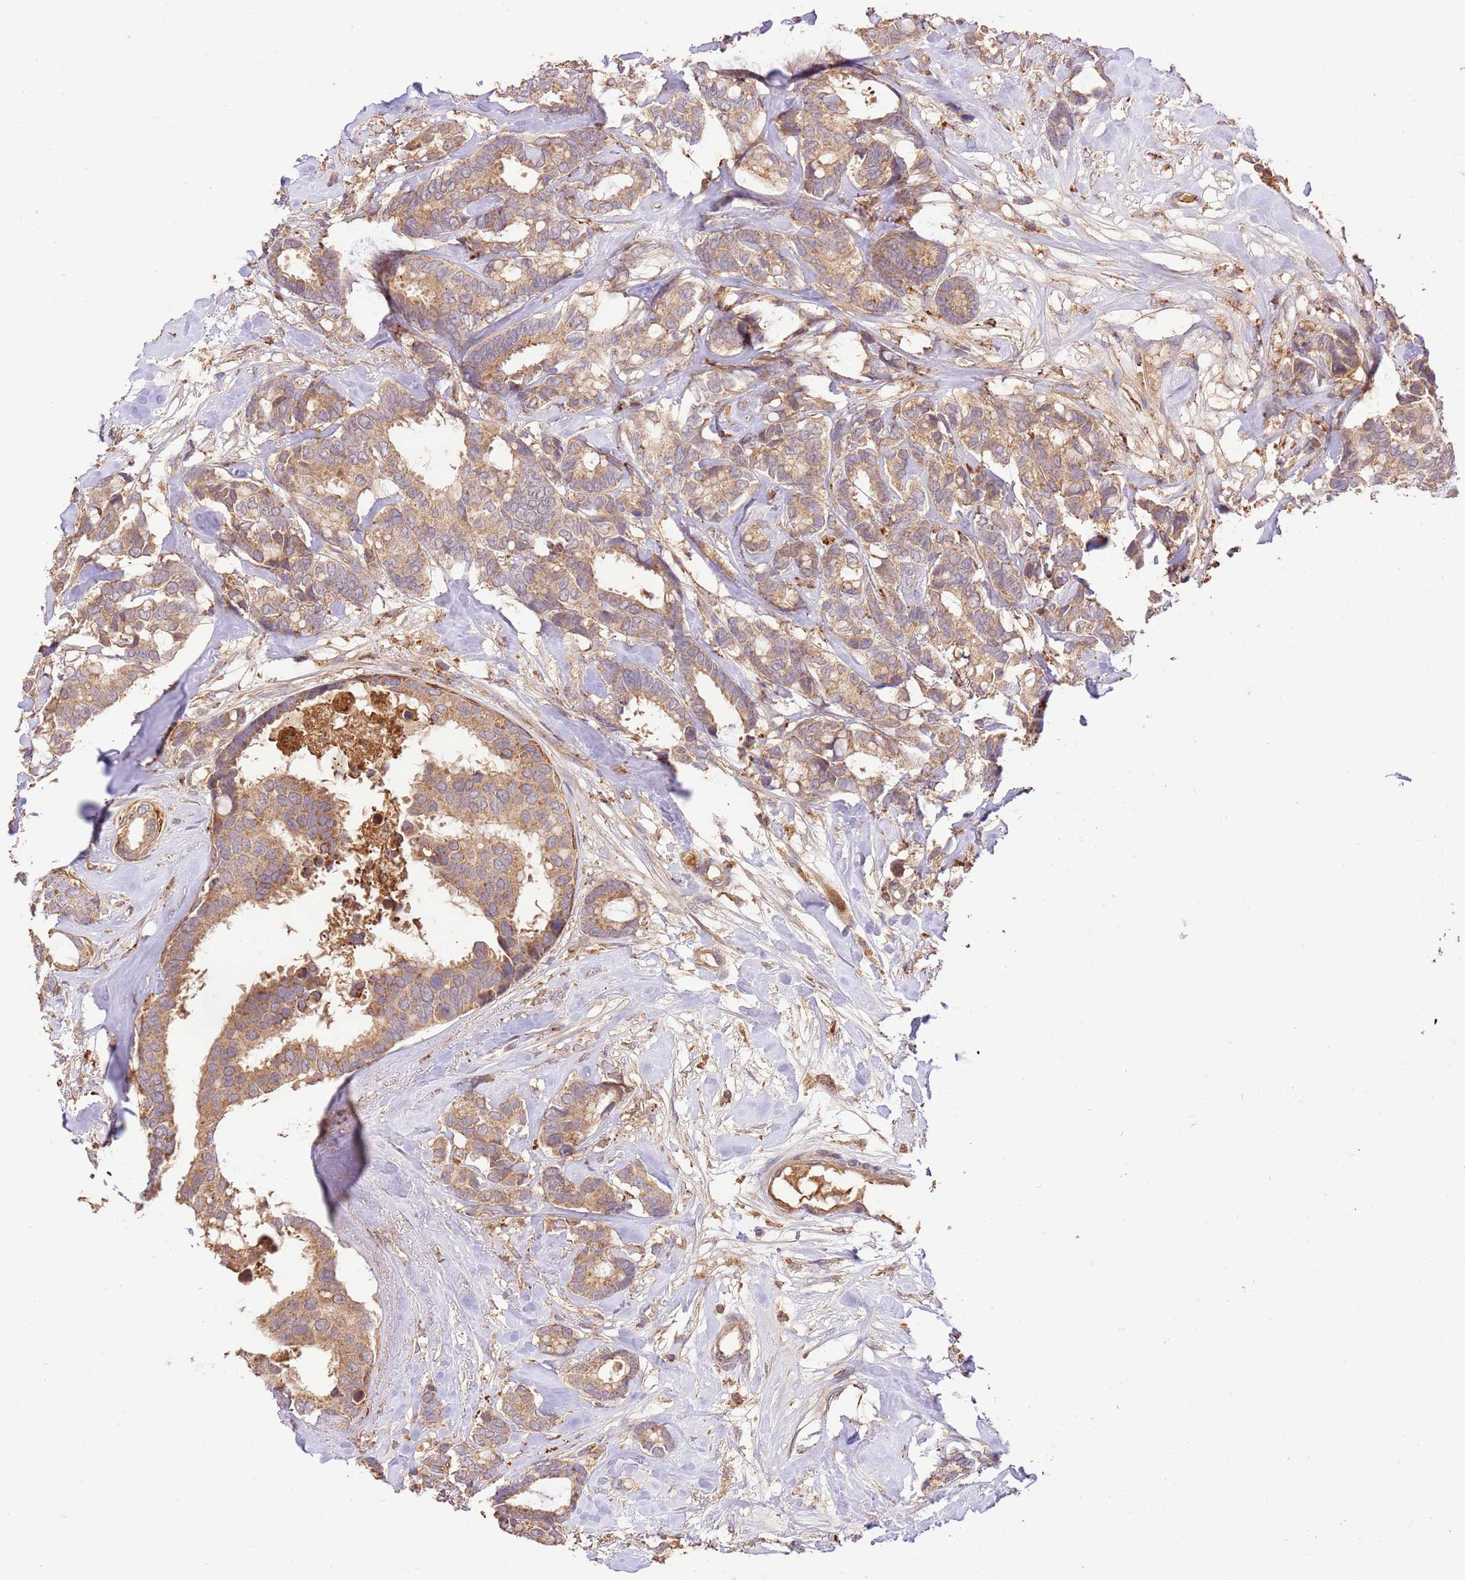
{"staining": {"intensity": "moderate", "quantity": ">75%", "location": "cytoplasmic/membranous"}, "tissue": "breast cancer", "cell_type": "Tumor cells", "image_type": "cancer", "snomed": [{"axis": "morphology", "description": "Duct carcinoma"}, {"axis": "topography", "description": "Breast"}], "caption": "A medium amount of moderate cytoplasmic/membranous expression is identified in approximately >75% of tumor cells in invasive ductal carcinoma (breast) tissue.", "gene": "LRRC28", "patient": {"sex": "female", "age": 87}}